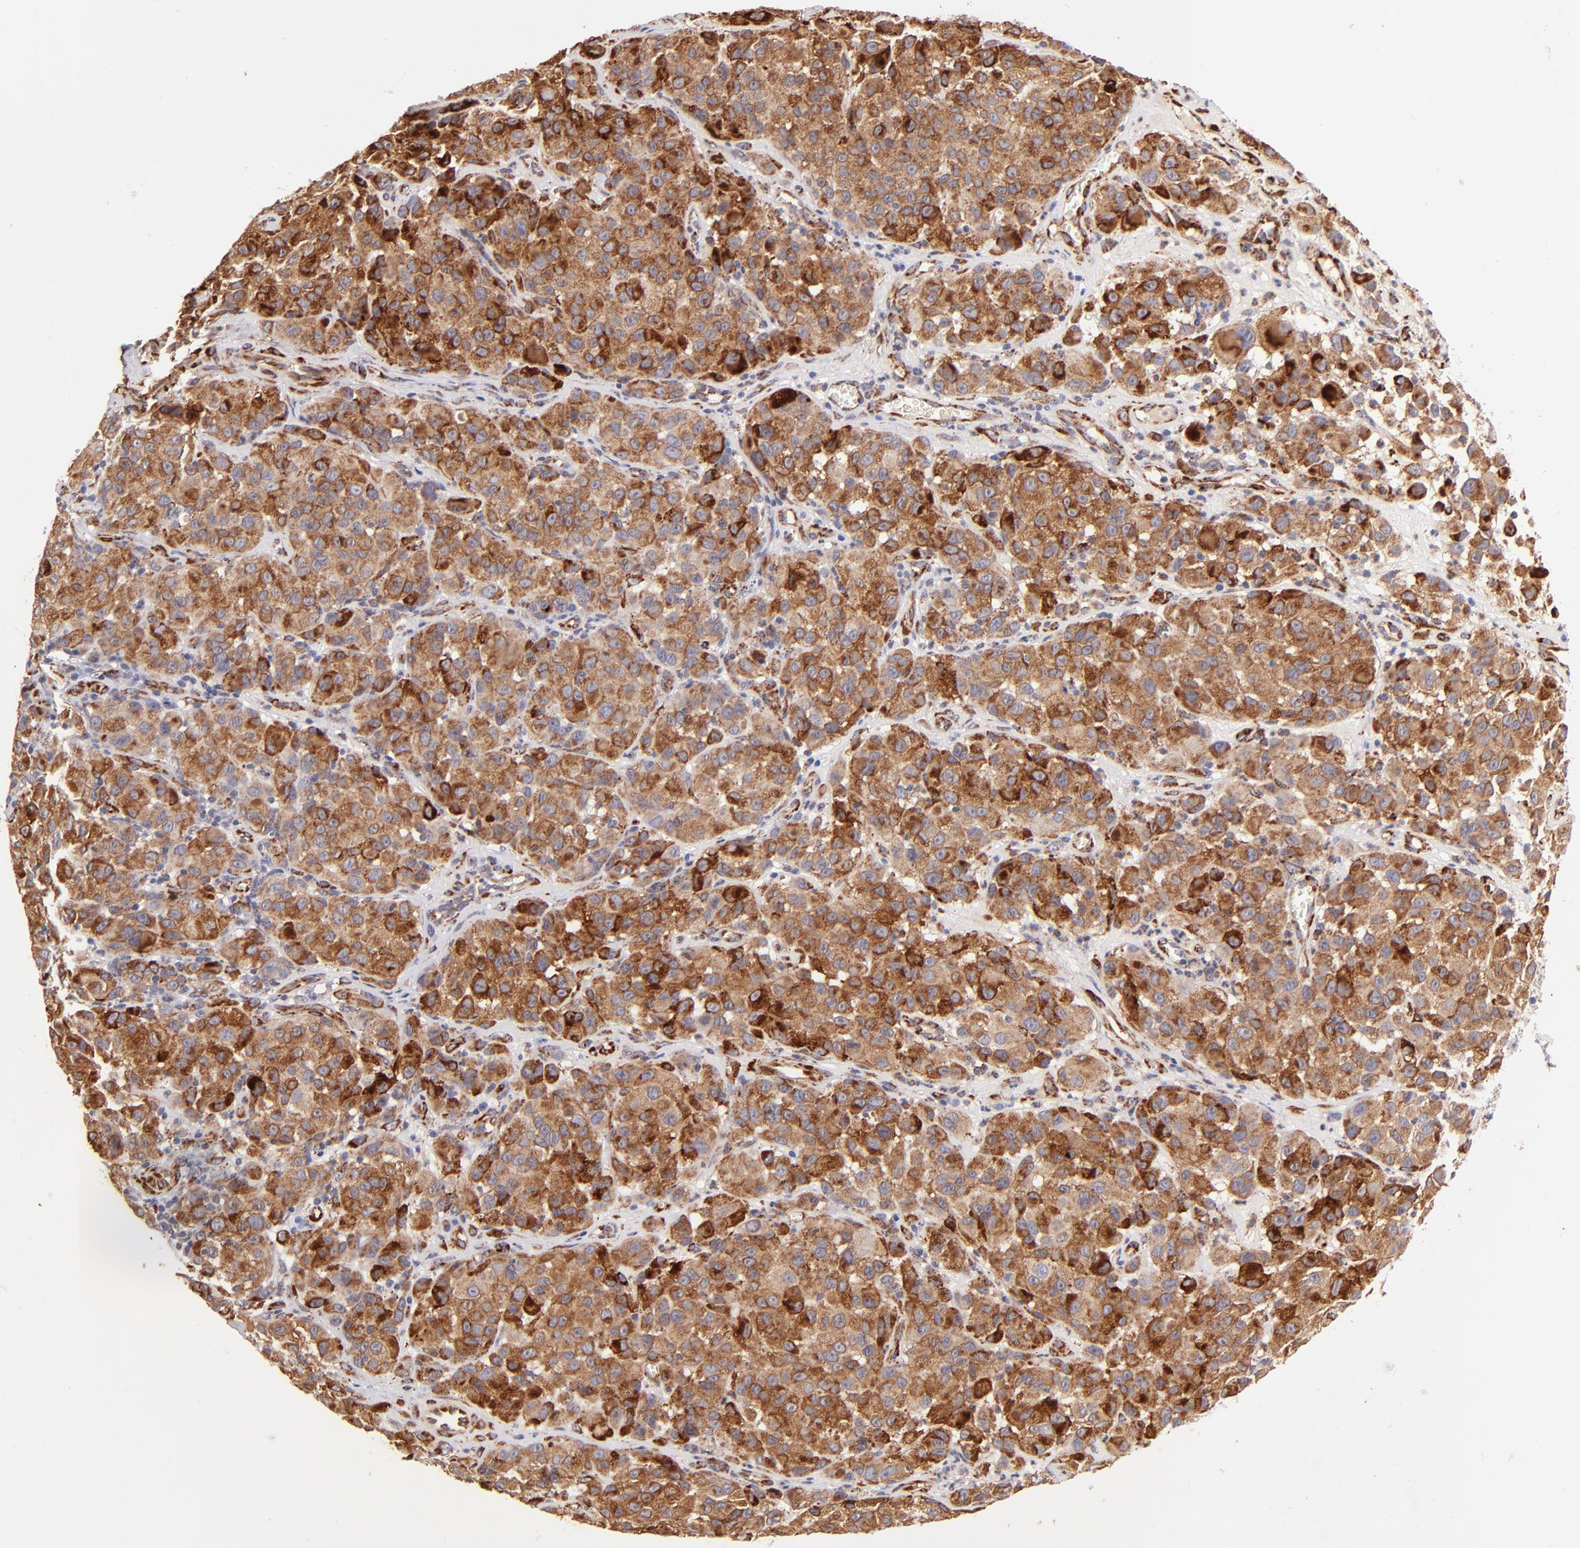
{"staining": {"intensity": "strong", "quantity": ">75%", "location": "cytoplasmic/membranous"}, "tissue": "melanoma", "cell_type": "Tumor cells", "image_type": "cancer", "snomed": [{"axis": "morphology", "description": "Malignant melanoma, NOS"}, {"axis": "topography", "description": "Skin"}], "caption": "Brown immunohistochemical staining in malignant melanoma reveals strong cytoplasmic/membranous expression in about >75% of tumor cells. The staining was performed using DAB to visualize the protein expression in brown, while the nuclei were stained in blue with hematoxylin (Magnification: 20x).", "gene": "SPARC", "patient": {"sex": "female", "age": 21}}